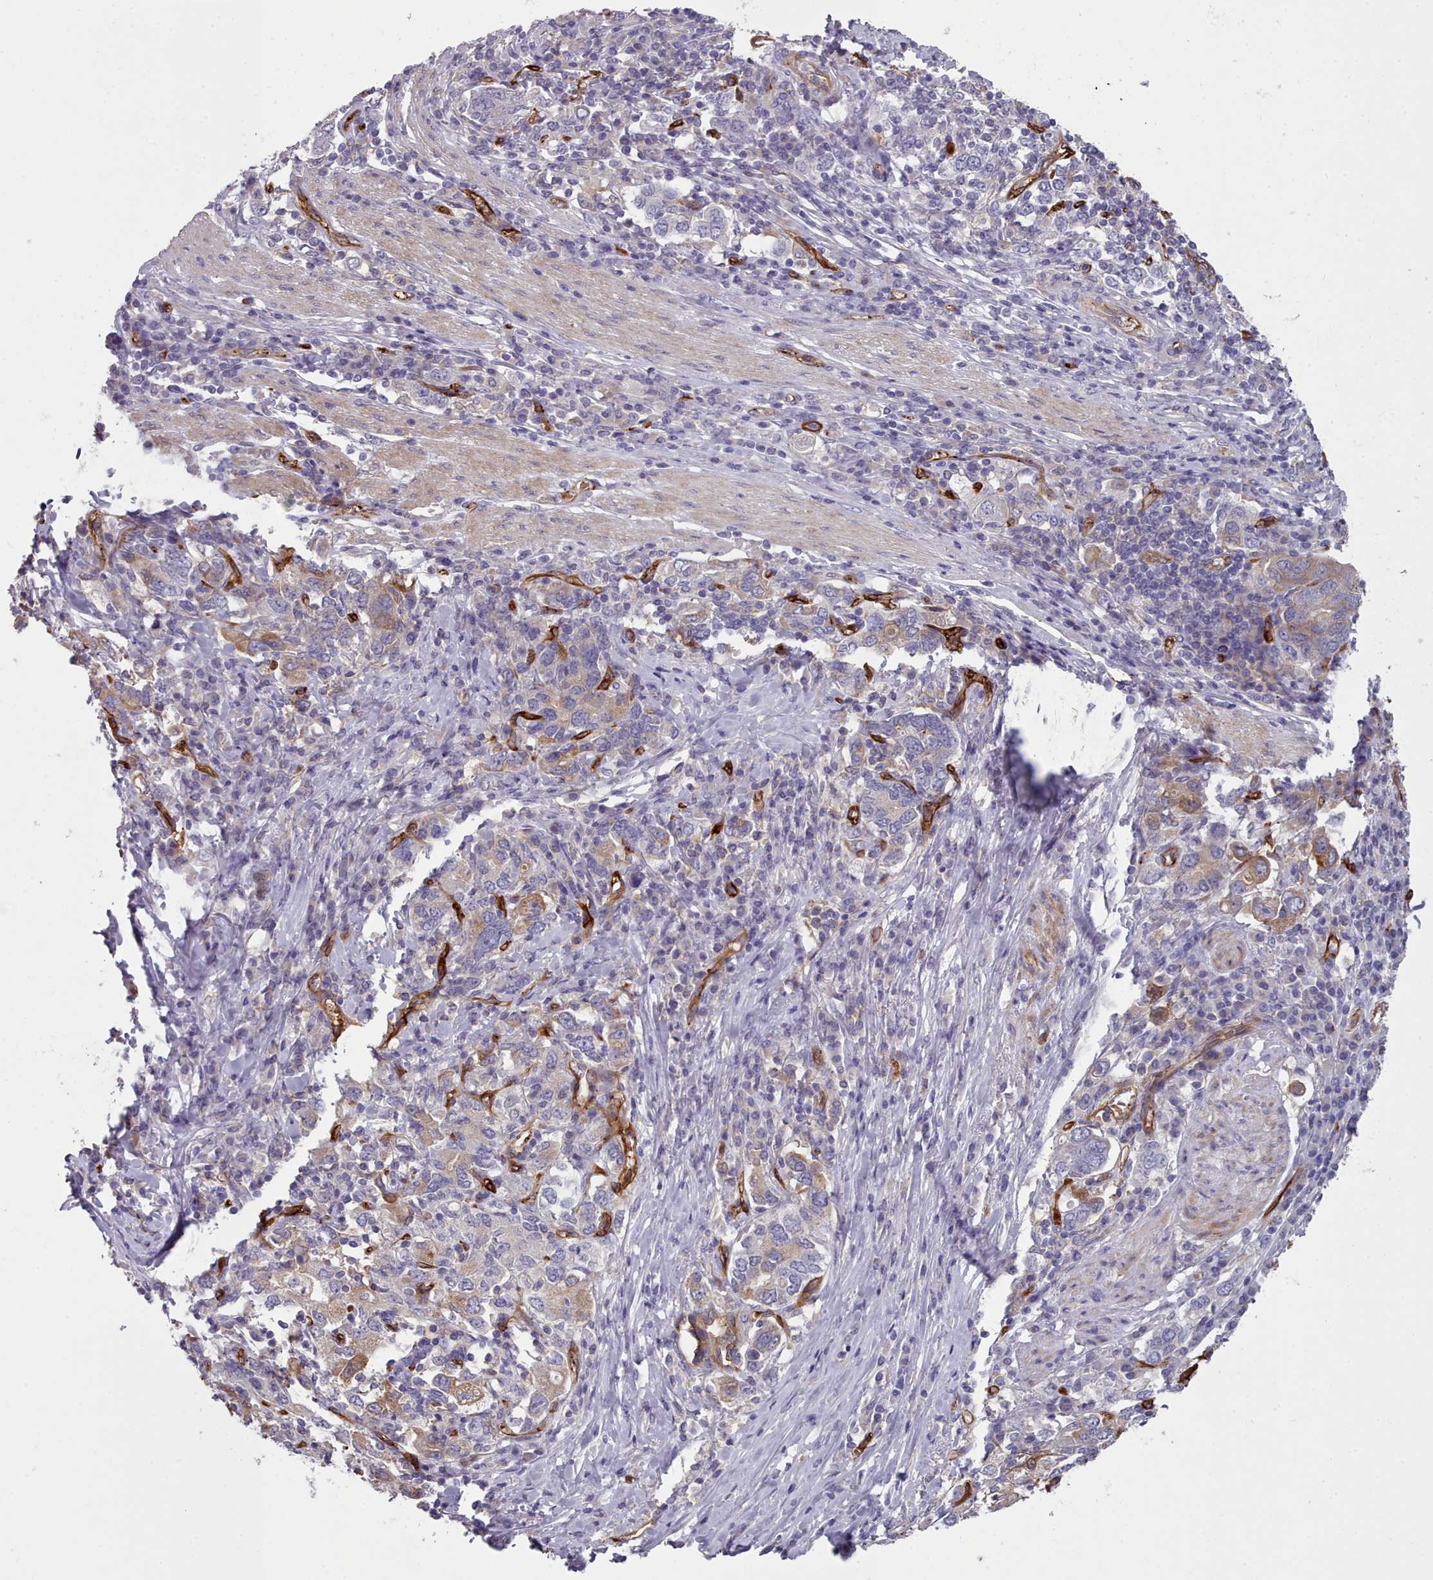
{"staining": {"intensity": "moderate", "quantity": "<25%", "location": "cytoplasmic/membranous"}, "tissue": "stomach cancer", "cell_type": "Tumor cells", "image_type": "cancer", "snomed": [{"axis": "morphology", "description": "Adenocarcinoma, NOS"}, {"axis": "topography", "description": "Stomach, upper"}, {"axis": "topography", "description": "Stomach"}], "caption": "Immunohistochemistry (IHC) image of neoplastic tissue: stomach cancer (adenocarcinoma) stained using immunohistochemistry (IHC) shows low levels of moderate protein expression localized specifically in the cytoplasmic/membranous of tumor cells, appearing as a cytoplasmic/membranous brown color.", "gene": "CD300LF", "patient": {"sex": "male", "age": 62}}